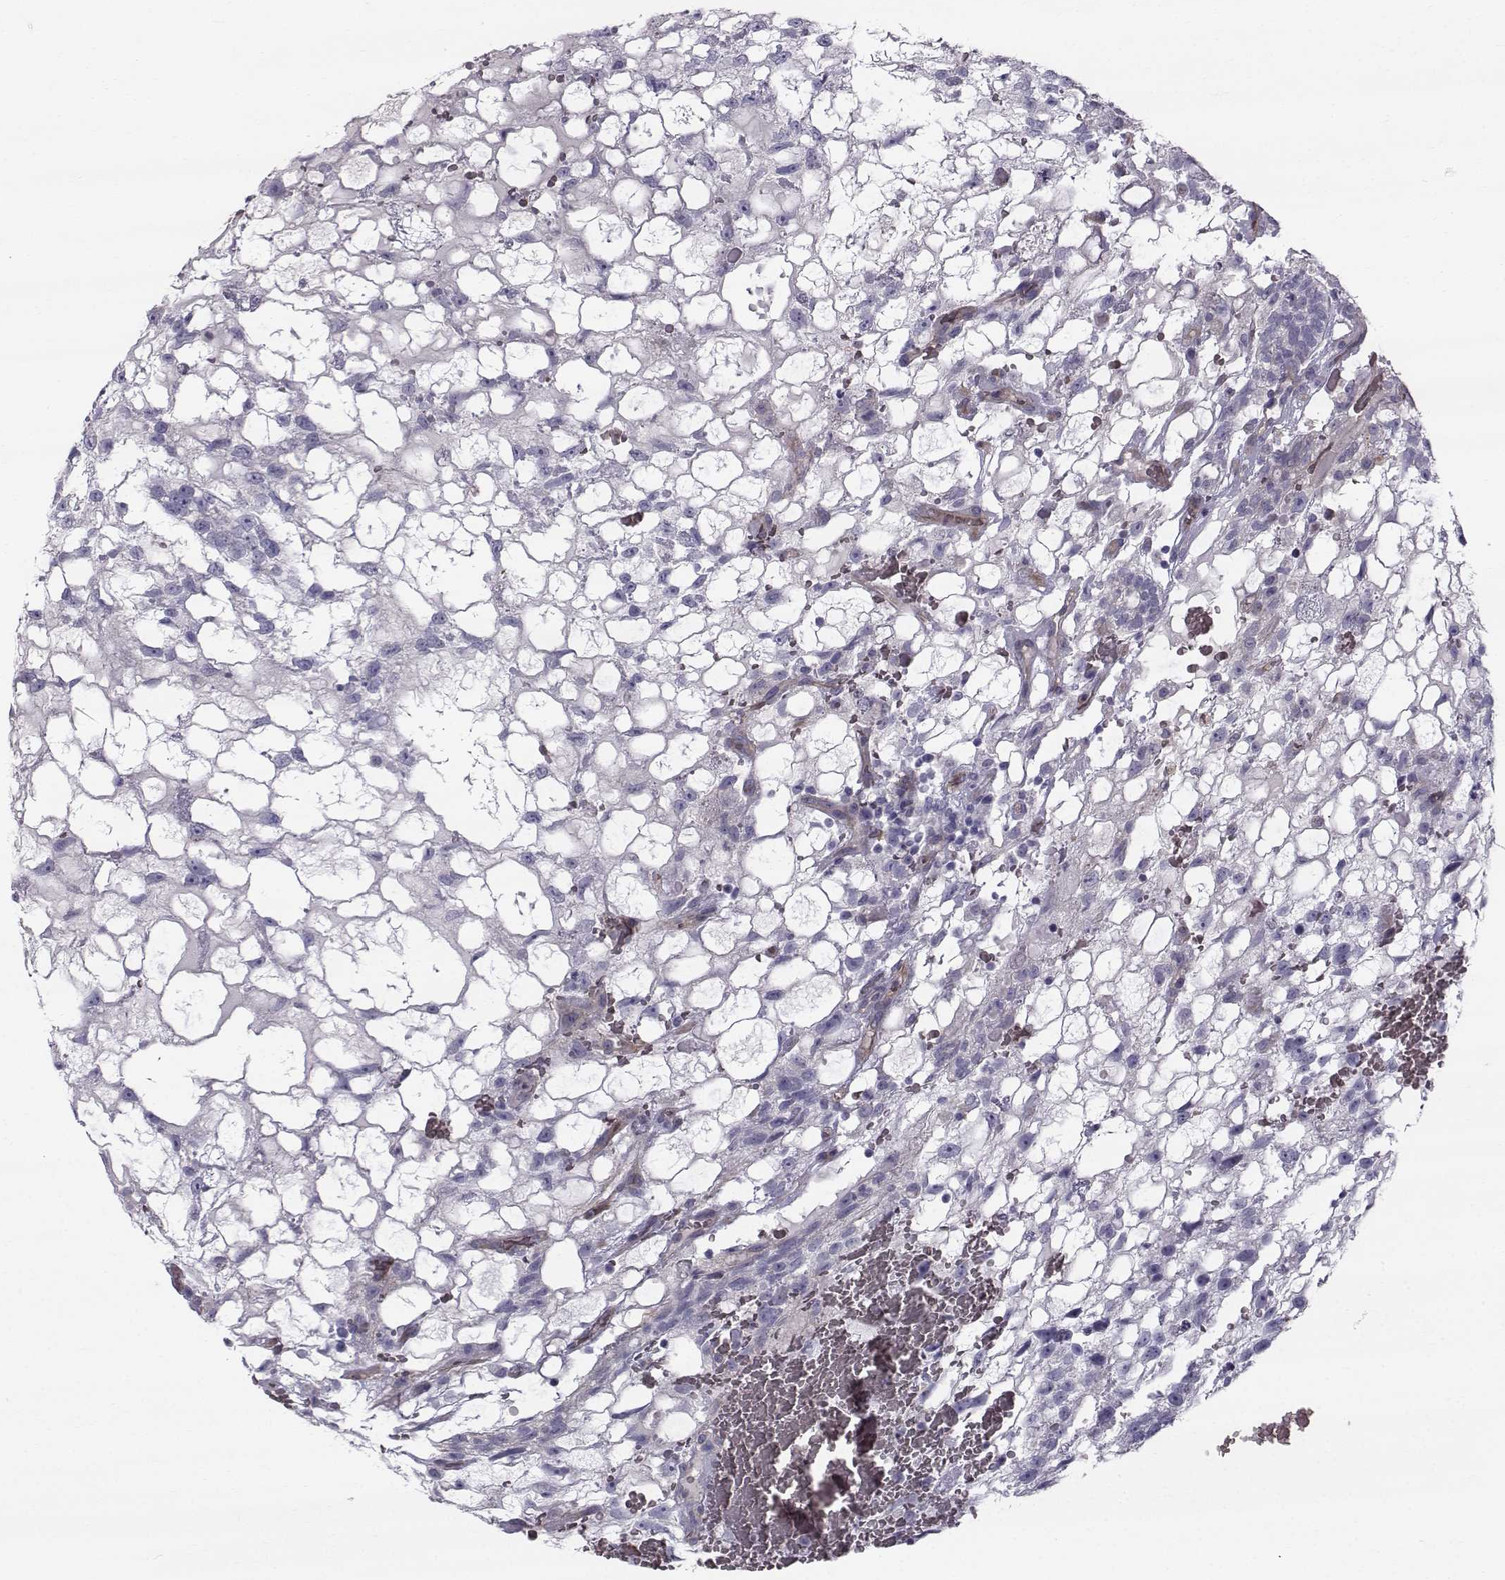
{"staining": {"intensity": "negative", "quantity": "none", "location": "none"}, "tissue": "testis cancer", "cell_type": "Tumor cells", "image_type": "cancer", "snomed": [{"axis": "morphology", "description": "Normal tissue, NOS"}, {"axis": "morphology", "description": "Carcinoma, Embryonal, NOS"}, {"axis": "topography", "description": "Testis"}, {"axis": "topography", "description": "Epididymis"}], "caption": "DAB (3,3'-diaminobenzidine) immunohistochemical staining of human testis cancer (embryonal carcinoma) displays no significant expression in tumor cells.", "gene": "QPCT", "patient": {"sex": "male", "age": 32}}